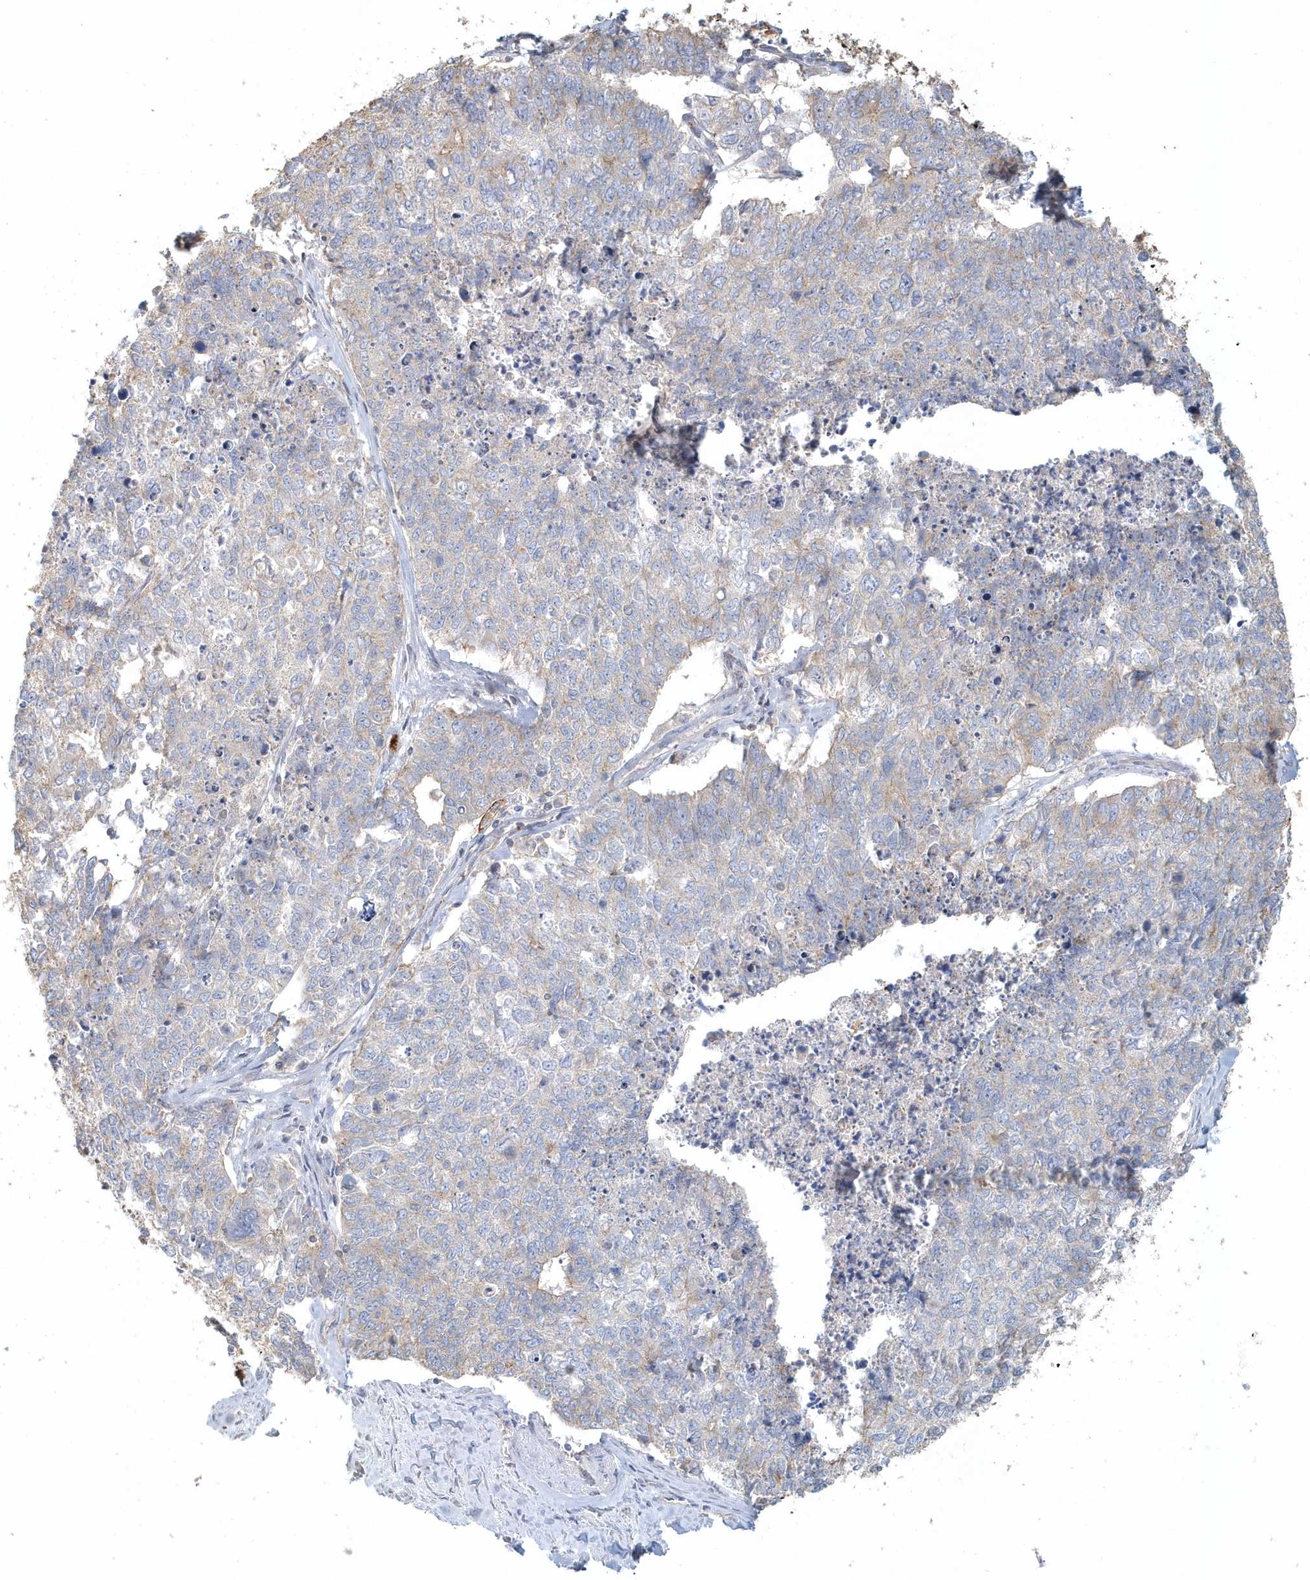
{"staining": {"intensity": "negative", "quantity": "none", "location": "none"}, "tissue": "cervical cancer", "cell_type": "Tumor cells", "image_type": "cancer", "snomed": [{"axis": "morphology", "description": "Squamous cell carcinoma, NOS"}, {"axis": "topography", "description": "Cervix"}], "caption": "Cervical squamous cell carcinoma was stained to show a protein in brown. There is no significant expression in tumor cells. The staining was performed using DAB to visualize the protein expression in brown, while the nuclei were stained in blue with hematoxylin (Magnification: 20x).", "gene": "MMRN1", "patient": {"sex": "female", "age": 63}}